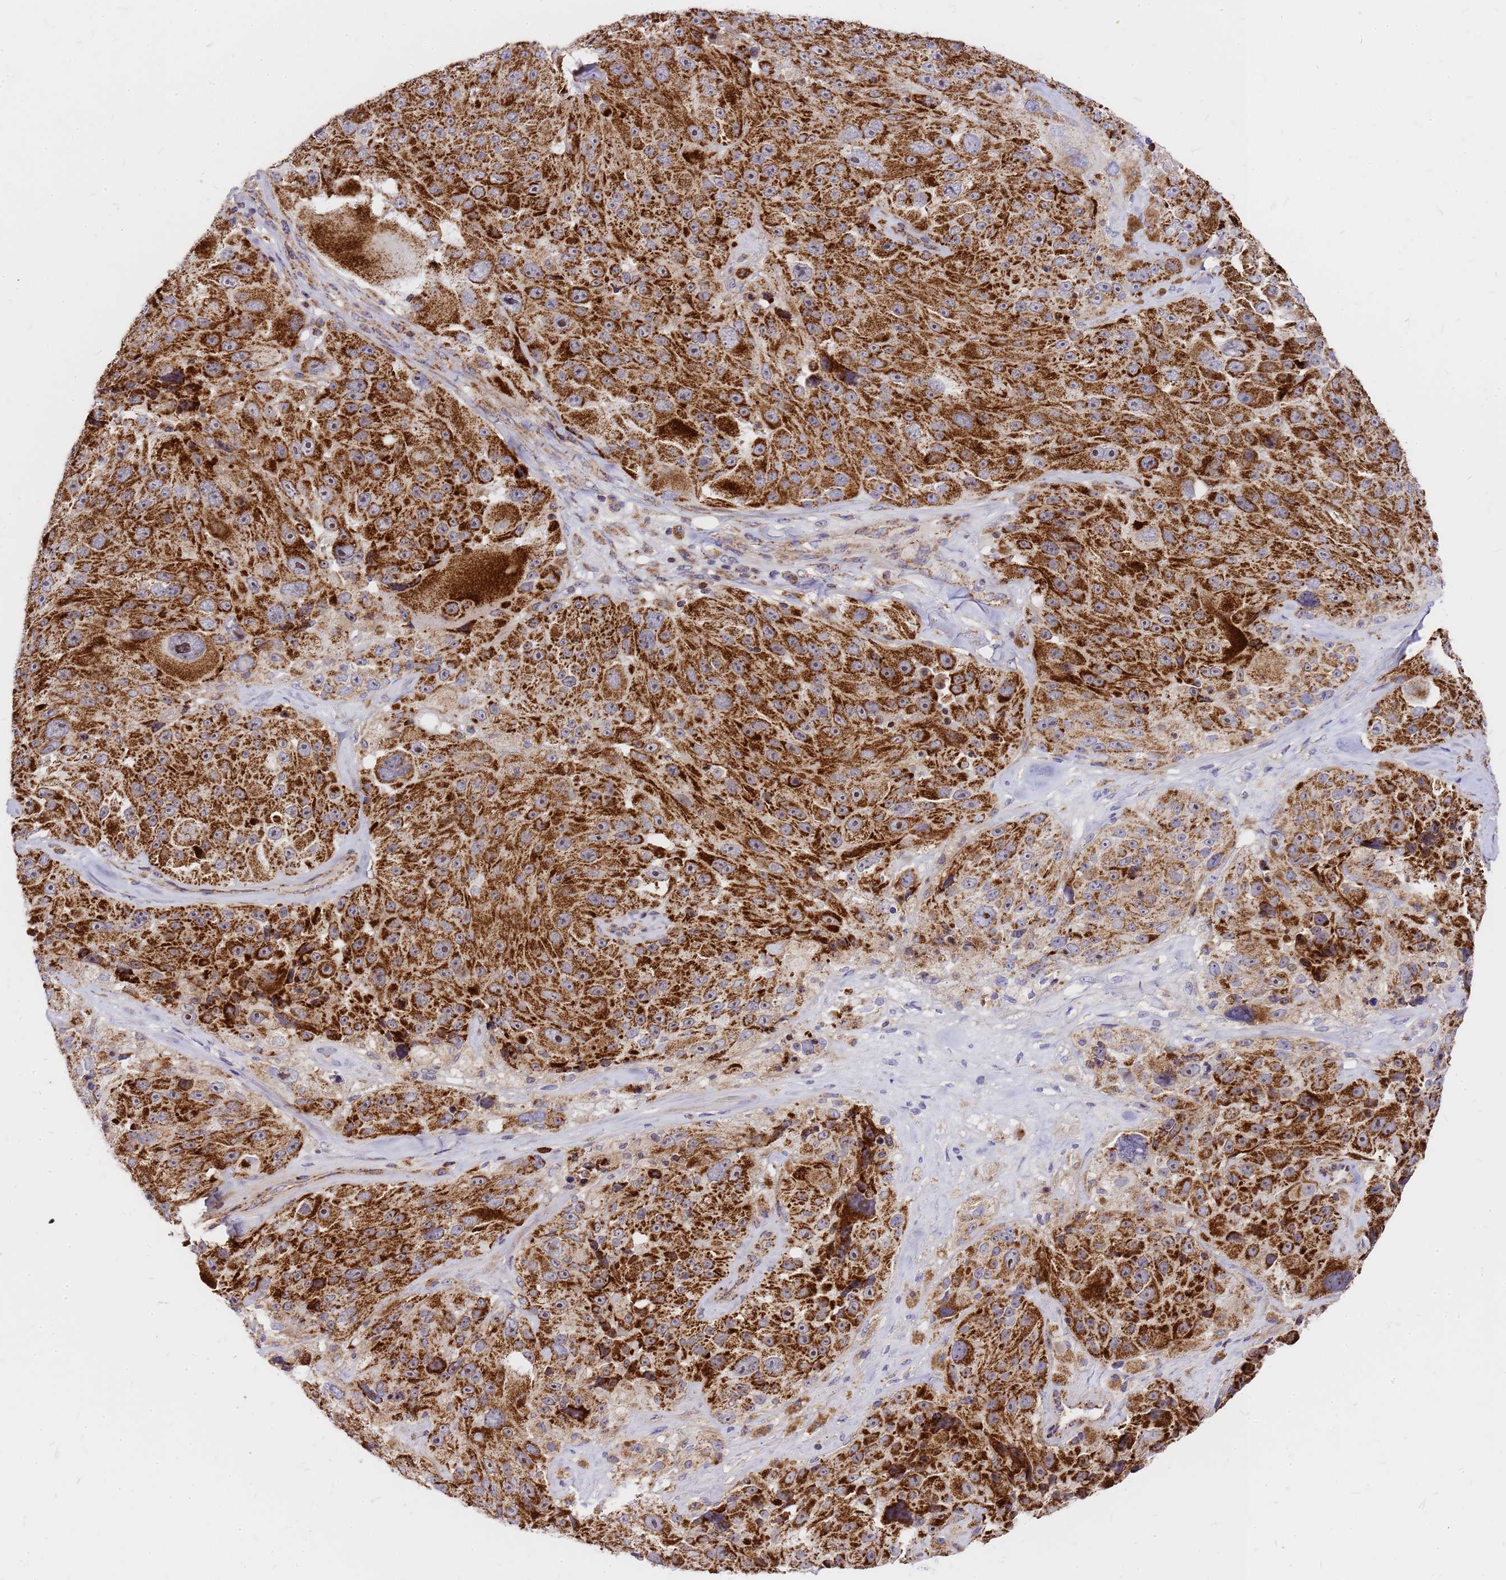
{"staining": {"intensity": "strong", "quantity": ">75%", "location": "cytoplasmic/membranous"}, "tissue": "melanoma", "cell_type": "Tumor cells", "image_type": "cancer", "snomed": [{"axis": "morphology", "description": "Malignant melanoma, Metastatic site"}, {"axis": "topography", "description": "Lymph node"}], "caption": "Strong cytoplasmic/membranous expression for a protein is appreciated in approximately >75% of tumor cells of malignant melanoma (metastatic site) using immunohistochemistry.", "gene": "MRPS26", "patient": {"sex": "male", "age": 62}}